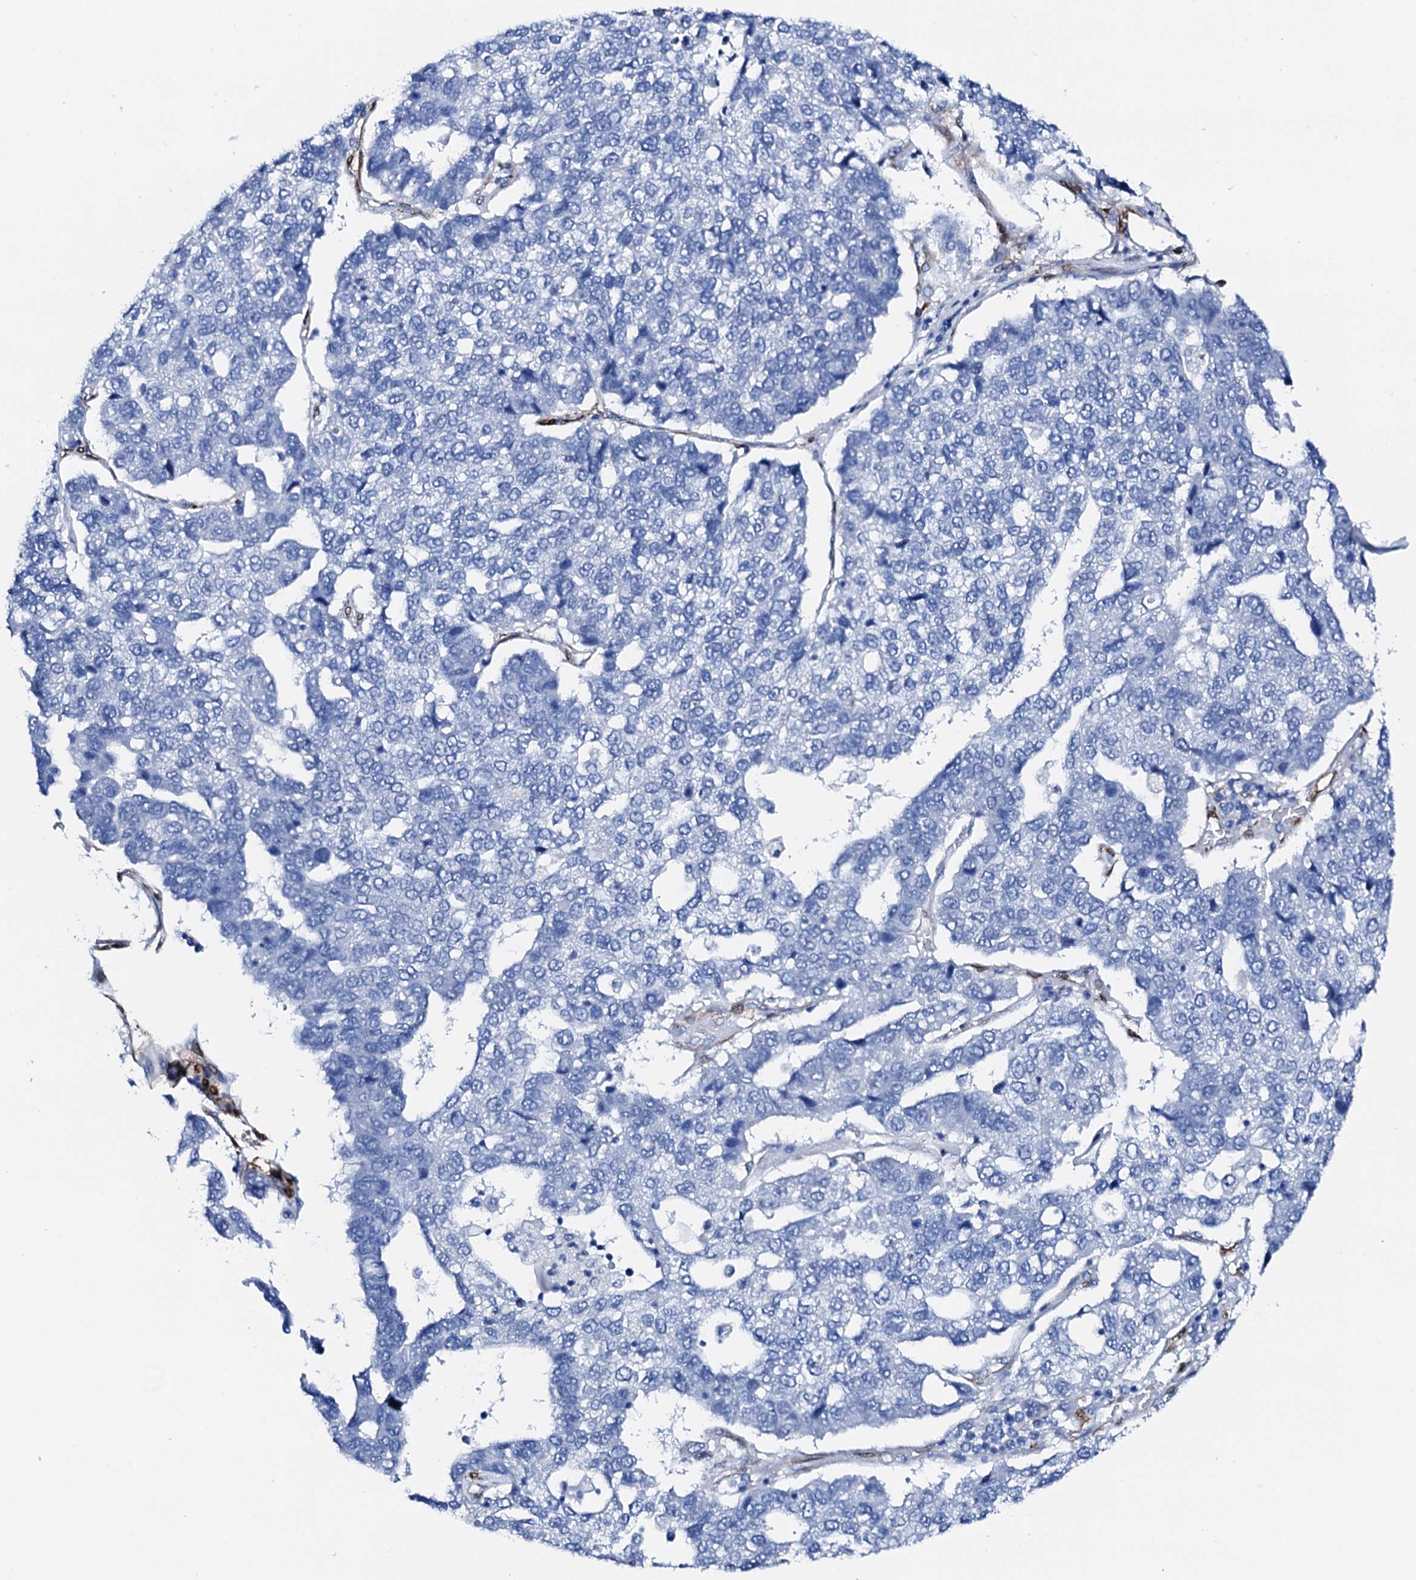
{"staining": {"intensity": "negative", "quantity": "none", "location": "none"}, "tissue": "pancreatic cancer", "cell_type": "Tumor cells", "image_type": "cancer", "snomed": [{"axis": "morphology", "description": "Adenocarcinoma, NOS"}, {"axis": "topography", "description": "Pancreas"}], "caption": "Image shows no protein positivity in tumor cells of pancreatic cancer (adenocarcinoma) tissue.", "gene": "NRIP2", "patient": {"sex": "female", "age": 61}}